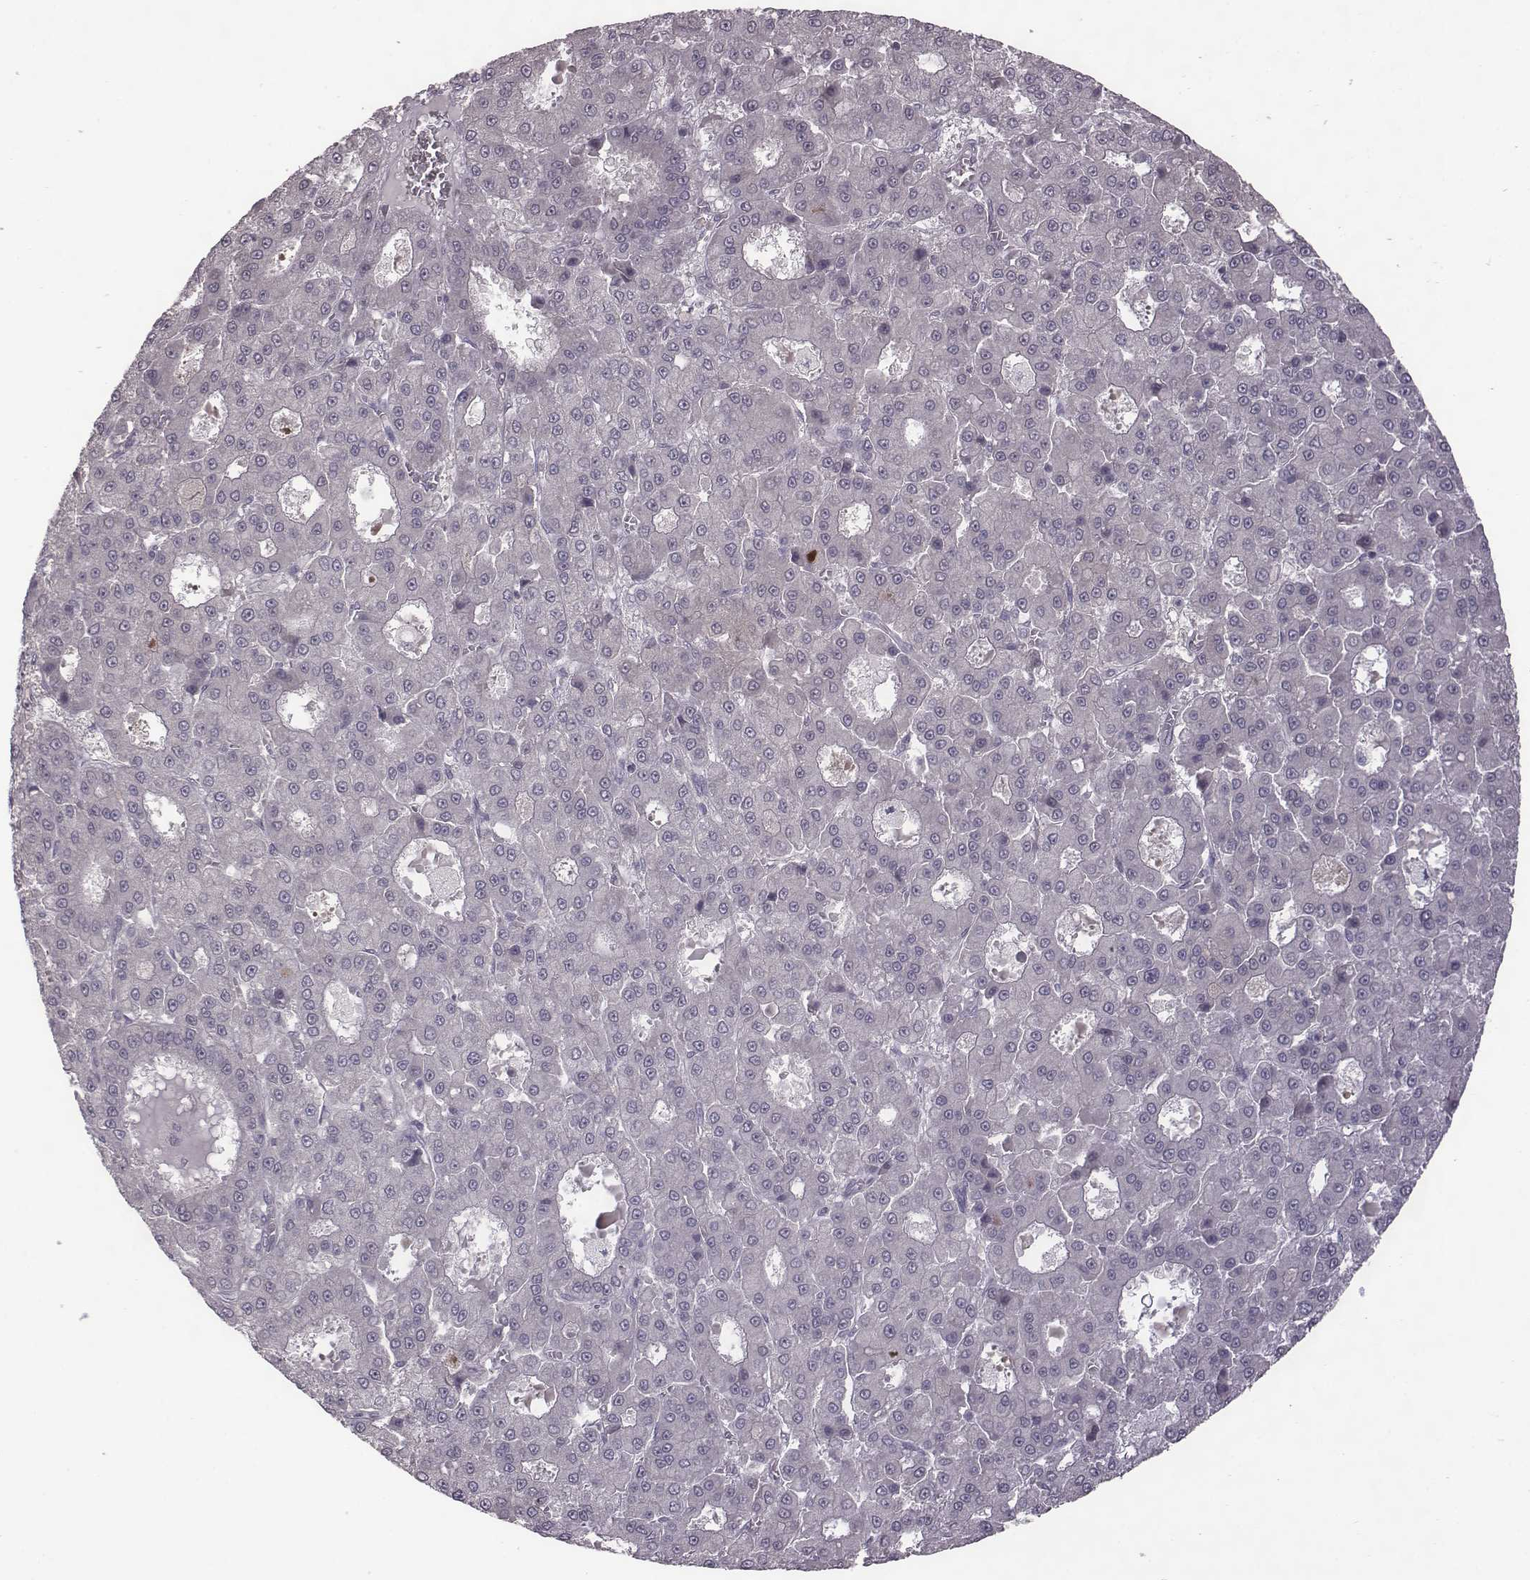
{"staining": {"intensity": "negative", "quantity": "none", "location": "none"}, "tissue": "liver cancer", "cell_type": "Tumor cells", "image_type": "cancer", "snomed": [{"axis": "morphology", "description": "Carcinoma, Hepatocellular, NOS"}, {"axis": "topography", "description": "Liver"}], "caption": "Tumor cells show no significant positivity in liver cancer (hepatocellular carcinoma). (IHC, brightfield microscopy, high magnification).", "gene": "BICDL1", "patient": {"sex": "male", "age": 70}}